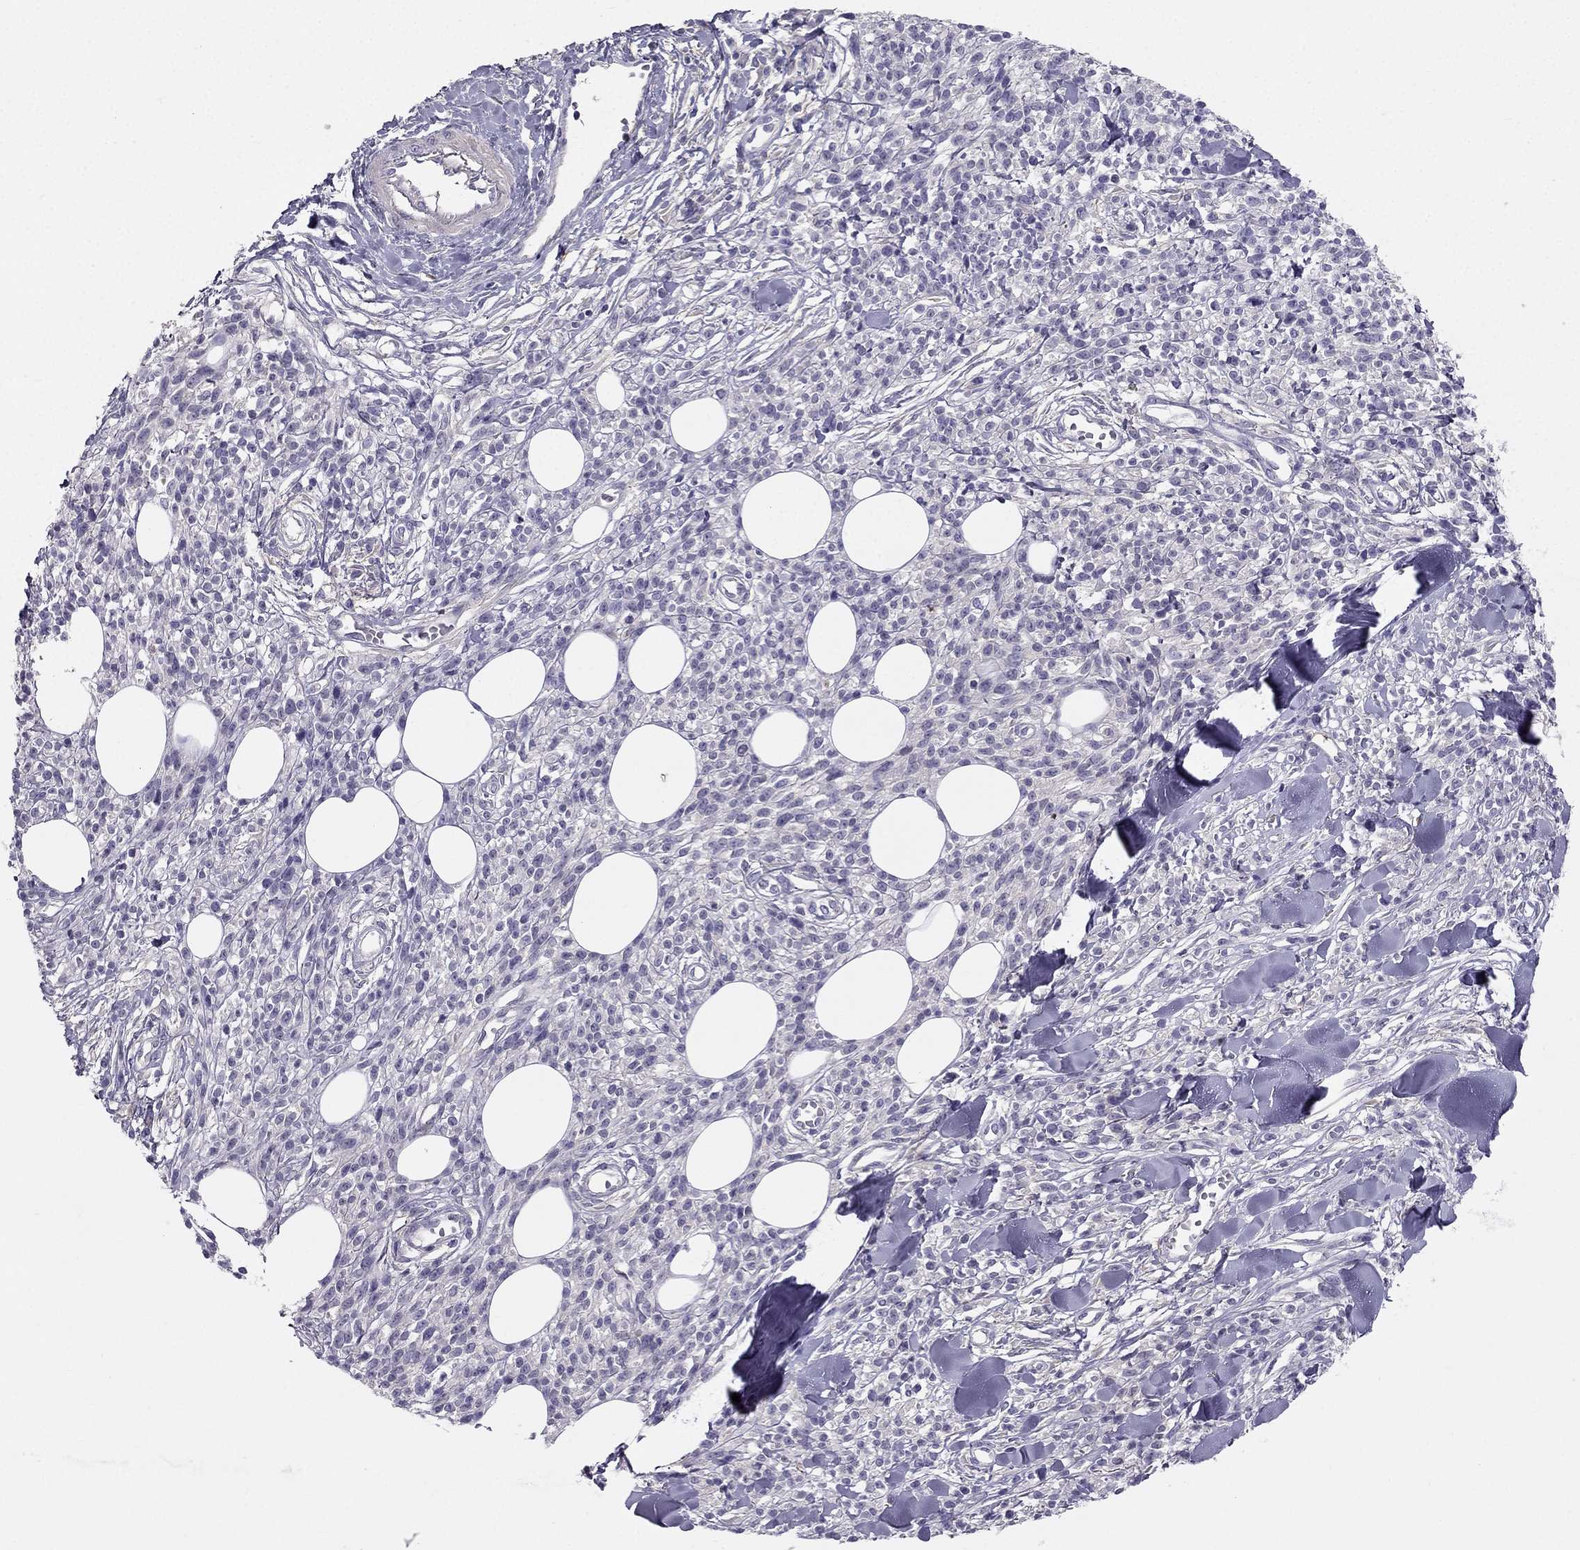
{"staining": {"intensity": "negative", "quantity": "none", "location": "none"}, "tissue": "melanoma", "cell_type": "Tumor cells", "image_type": "cancer", "snomed": [{"axis": "morphology", "description": "Malignant melanoma, NOS"}, {"axis": "topography", "description": "Skin"}, {"axis": "topography", "description": "Skin of trunk"}], "caption": "The photomicrograph exhibits no staining of tumor cells in malignant melanoma. (Immunohistochemistry (ihc), brightfield microscopy, high magnification).", "gene": "SYT5", "patient": {"sex": "male", "age": 74}}